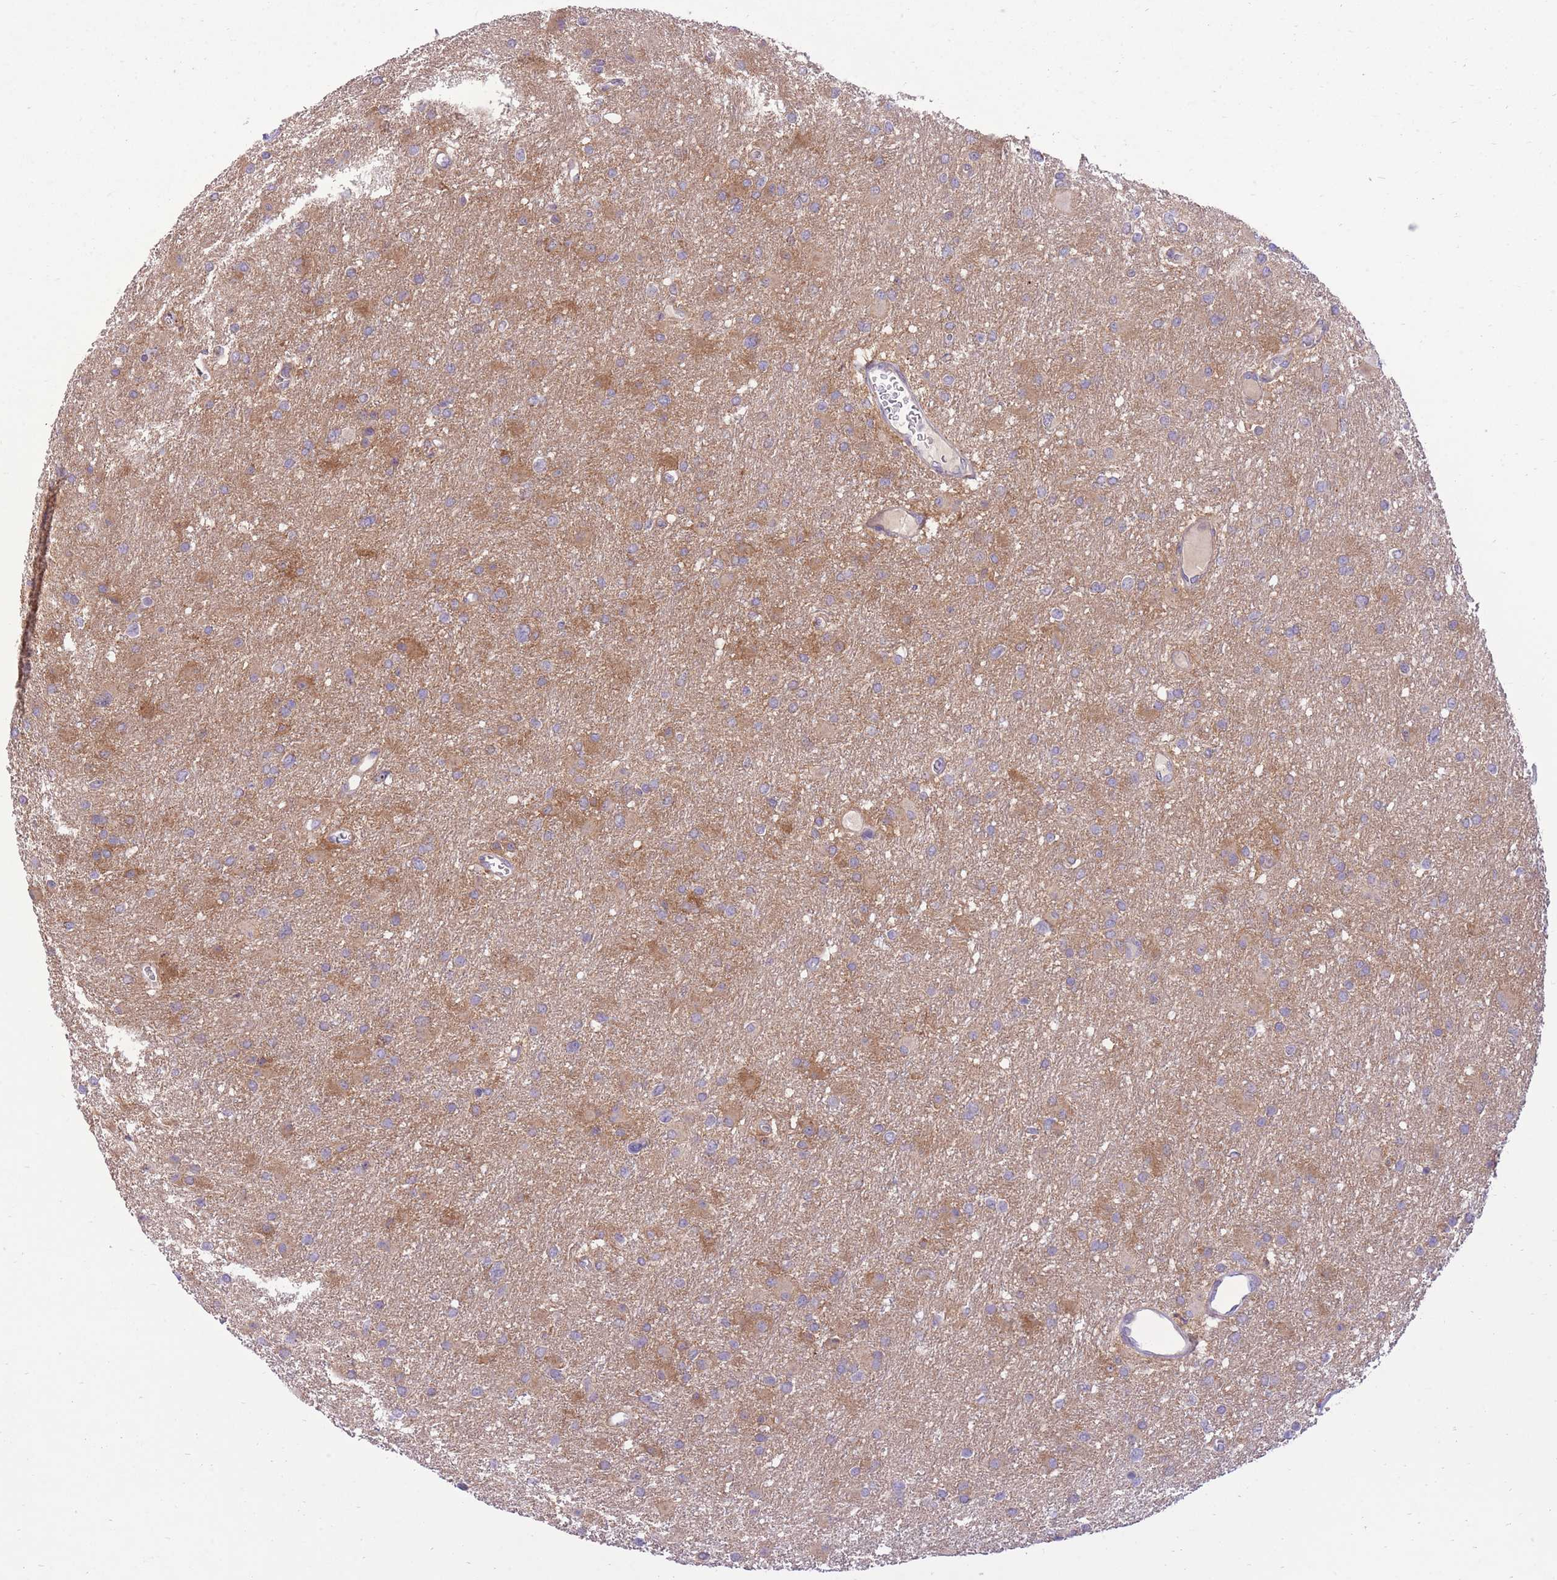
{"staining": {"intensity": "moderate", "quantity": "25%-75%", "location": "cytoplasmic/membranous"}, "tissue": "glioma", "cell_type": "Tumor cells", "image_type": "cancer", "snomed": [{"axis": "morphology", "description": "Glioma, malignant, High grade"}, {"axis": "topography", "description": "Cerebral cortex"}], "caption": "Human malignant high-grade glioma stained with a protein marker reveals moderate staining in tumor cells.", "gene": "SLC4A4", "patient": {"sex": "female", "age": 36}}